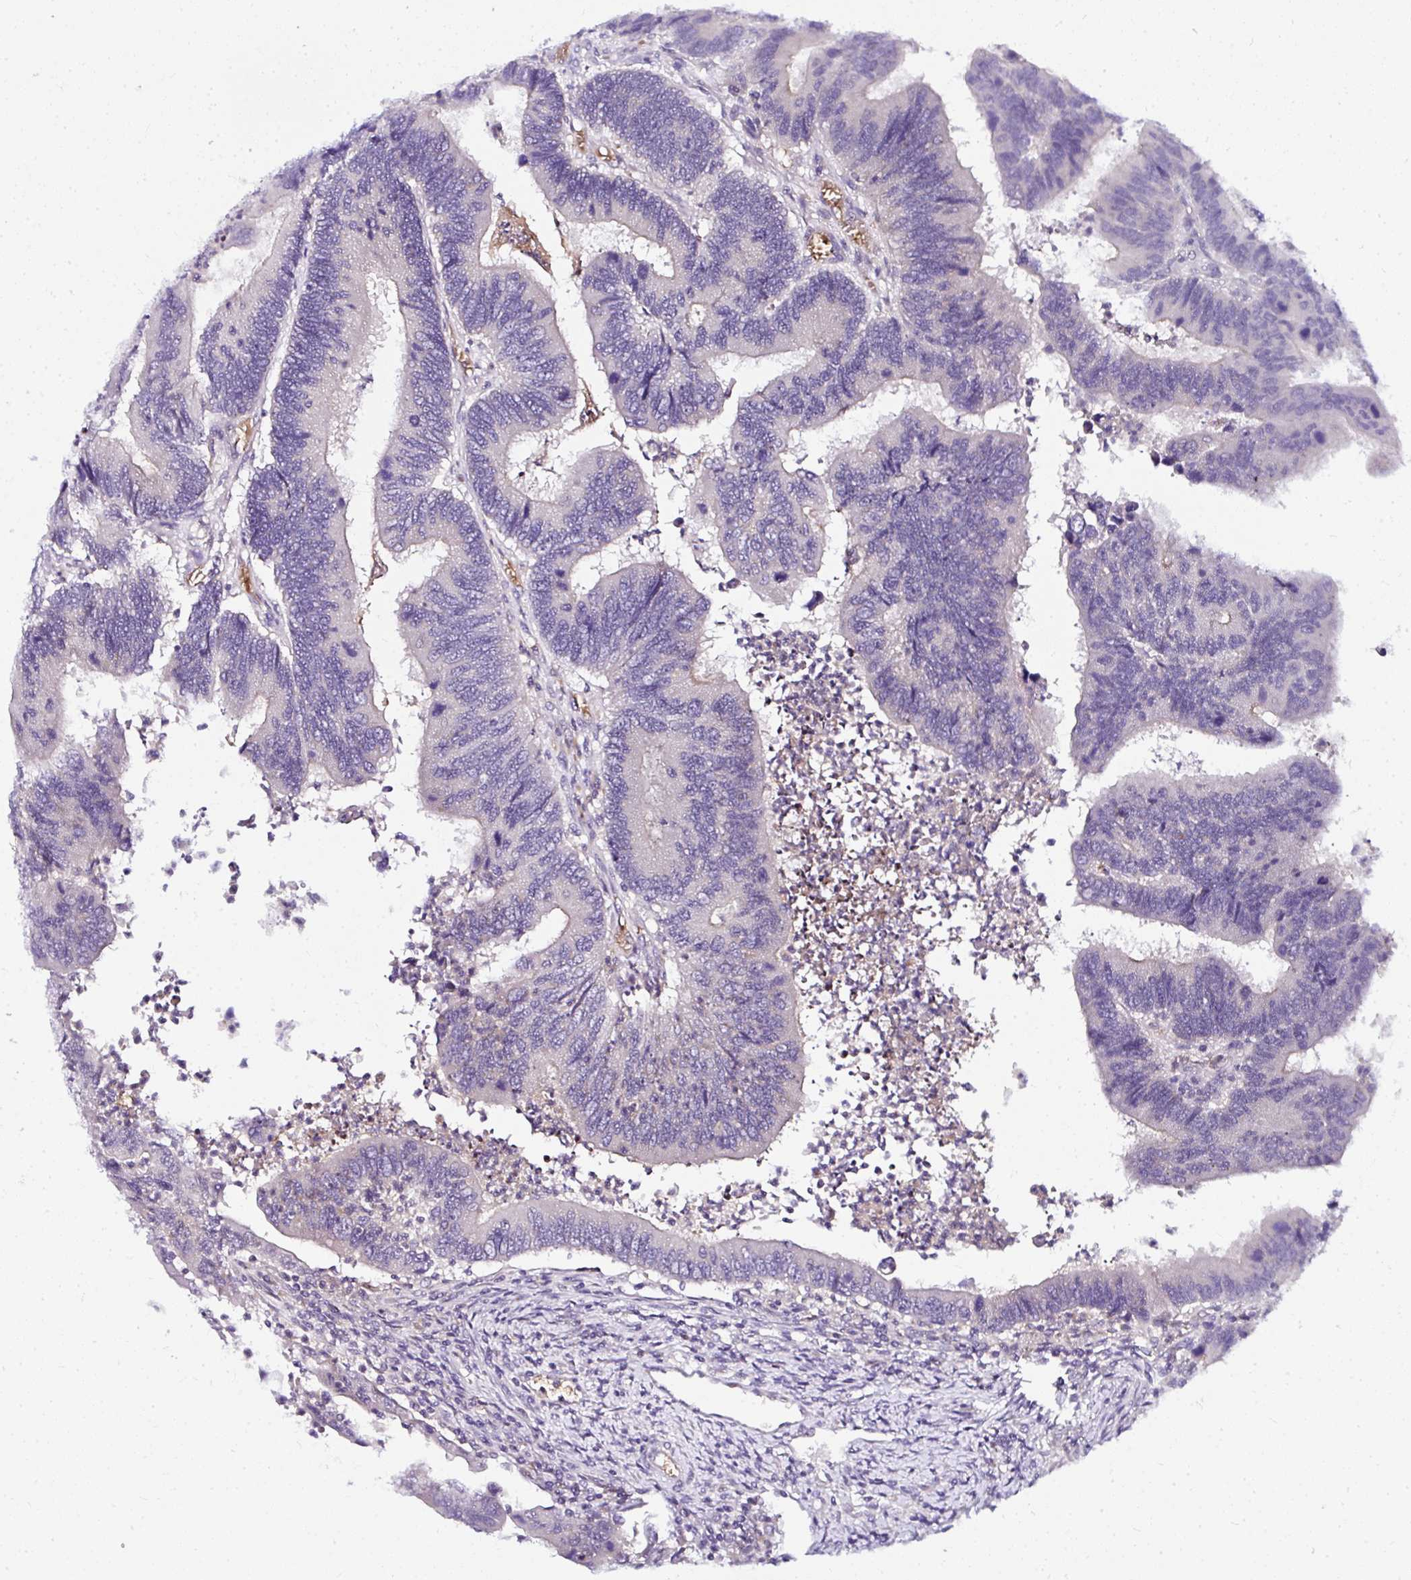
{"staining": {"intensity": "negative", "quantity": "none", "location": "none"}, "tissue": "colorectal cancer", "cell_type": "Tumor cells", "image_type": "cancer", "snomed": [{"axis": "morphology", "description": "Adenocarcinoma, NOS"}, {"axis": "topography", "description": "Colon"}], "caption": "A high-resolution histopathology image shows immunohistochemistry (IHC) staining of colorectal adenocarcinoma, which reveals no significant positivity in tumor cells. (Brightfield microscopy of DAB (3,3'-diaminobenzidine) immunohistochemistry at high magnification).", "gene": "DEPDC5", "patient": {"sex": "female", "age": 67}}